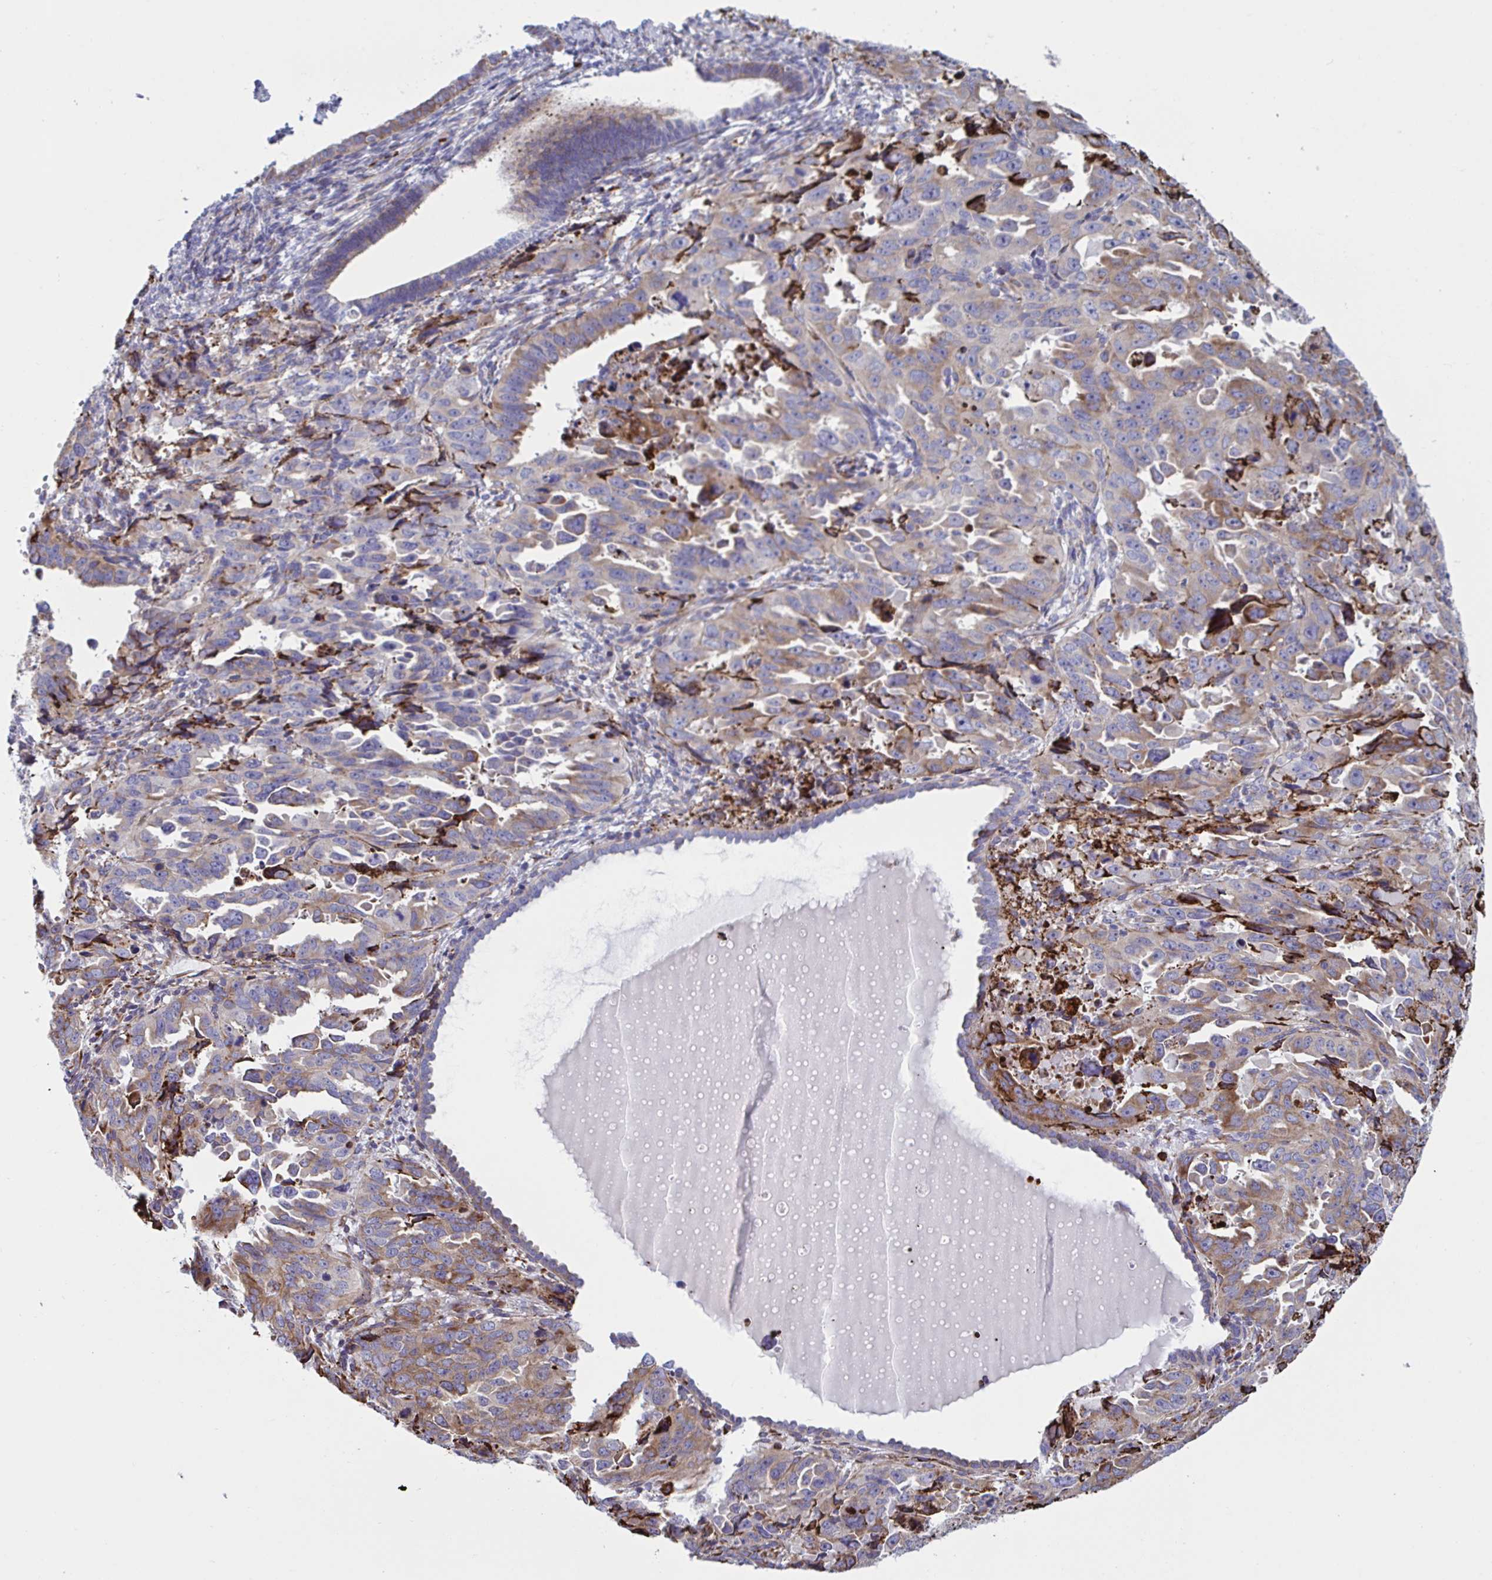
{"staining": {"intensity": "moderate", "quantity": ">75%", "location": "cytoplasmic/membranous"}, "tissue": "endometrial cancer", "cell_type": "Tumor cells", "image_type": "cancer", "snomed": [{"axis": "morphology", "description": "Adenocarcinoma, NOS"}, {"axis": "topography", "description": "Endometrium"}], "caption": "A high-resolution histopathology image shows IHC staining of adenocarcinoma (endometrial), which exhibits moderate cytoplasmic/membranous expression in approximately >75% of tumor cells. The staining was performed using DAB, with brown indicating positive protein expression. Nuclei are stained blue with hematoxylin.", "gene": "PEAK3", "patient": {"sex": "female", "age": 65}}